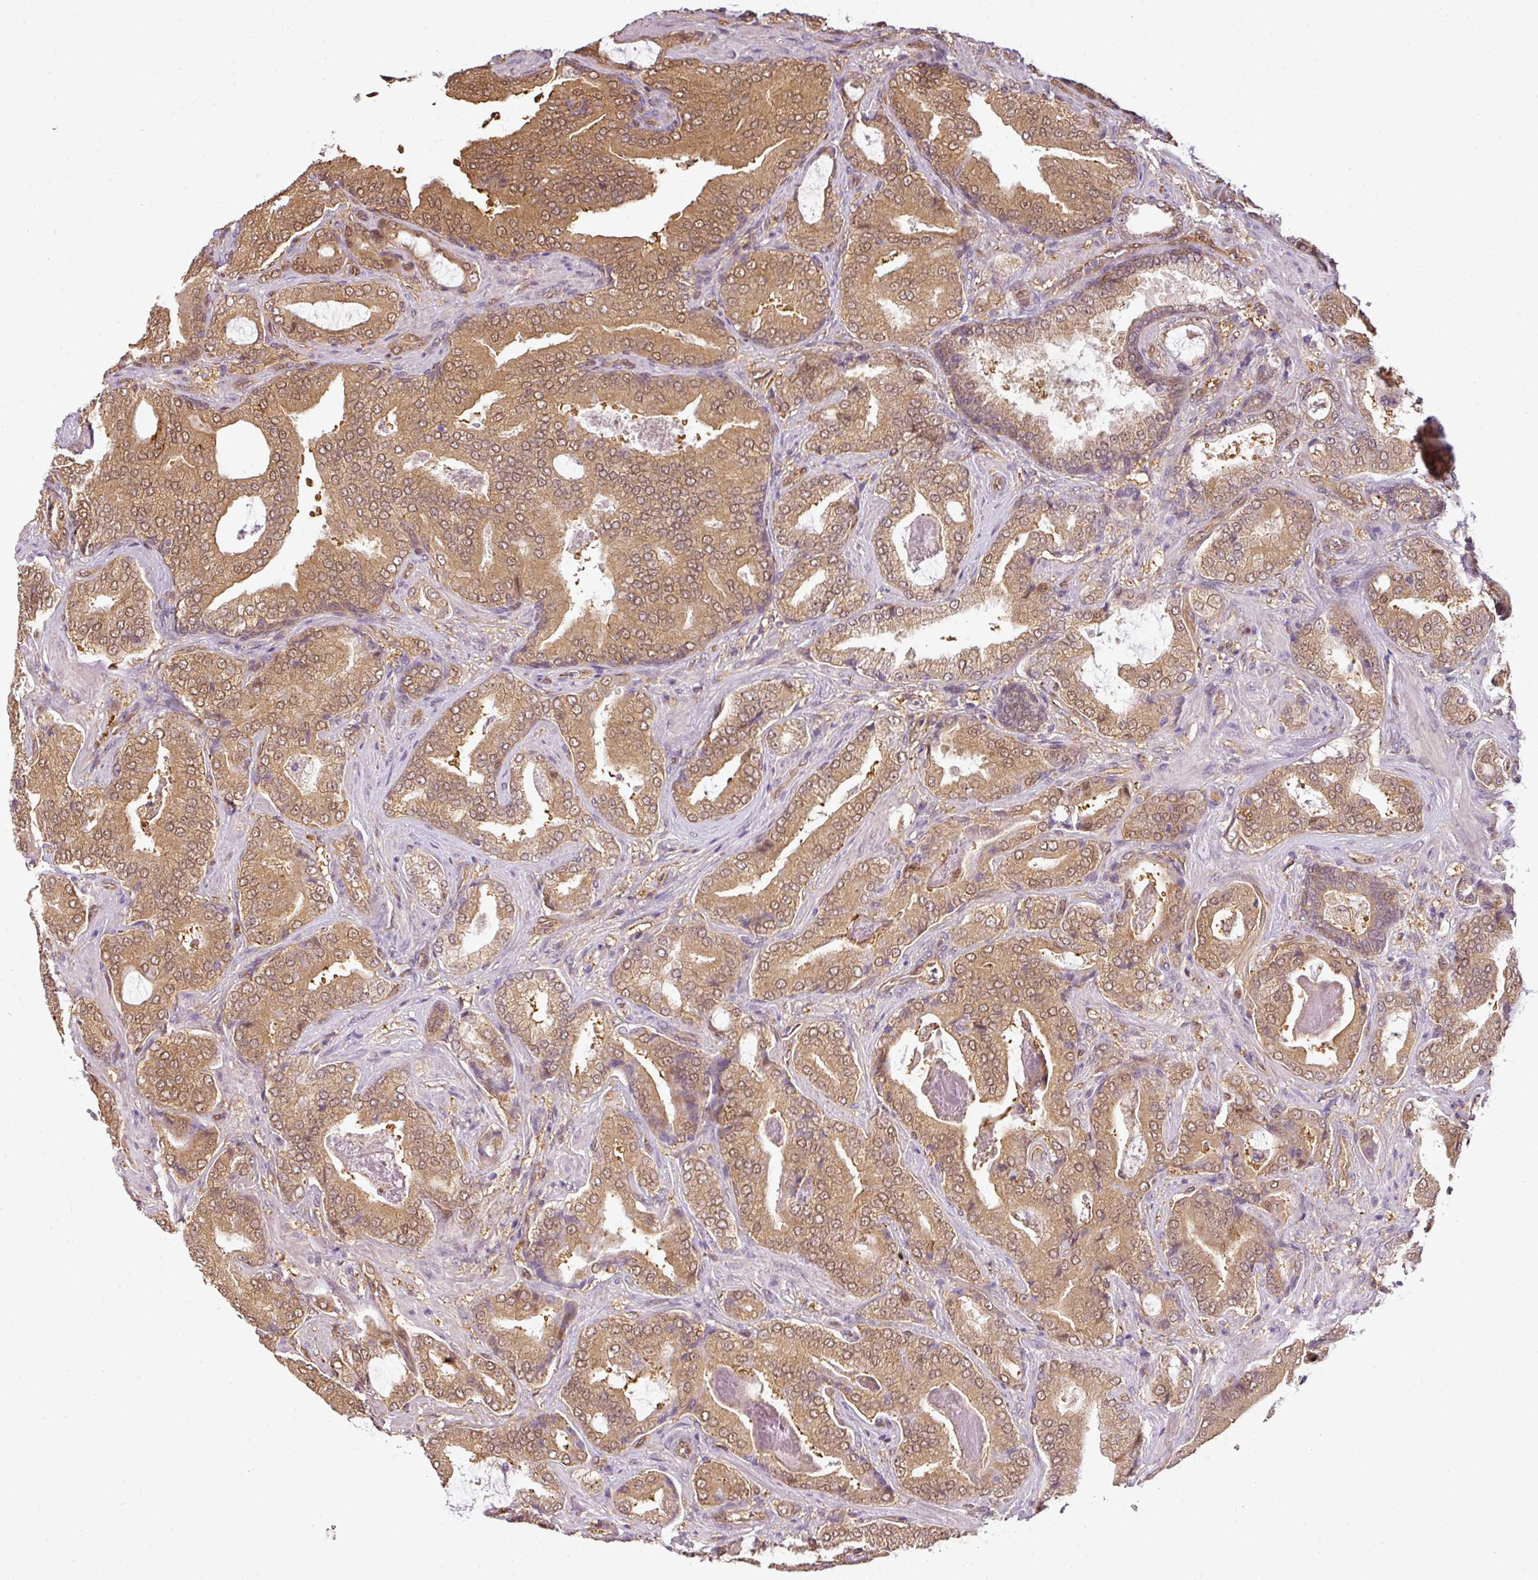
{"staining": {"intensity": "moderate", "quantity": ">75%", "location": "cytoplasmic/membranous"}, "tissue": "prostate cancer", "cell_type": "Tumor cells", "image_type": "cancer", "snomed": [{"axis": "morphology", "description": "Adenocarcinoma, High grade"}, {"axis": "topography", "description": "Prostate"}], "caption": "Protein staining of high-grade adenocarcinoma (prostate) tissue reveals moderate cytoplasmic/membranous staining in about >75% of tumor cells.", "gene": "ANKRD18A", "patient": {"sex": "male", "age": 68}}